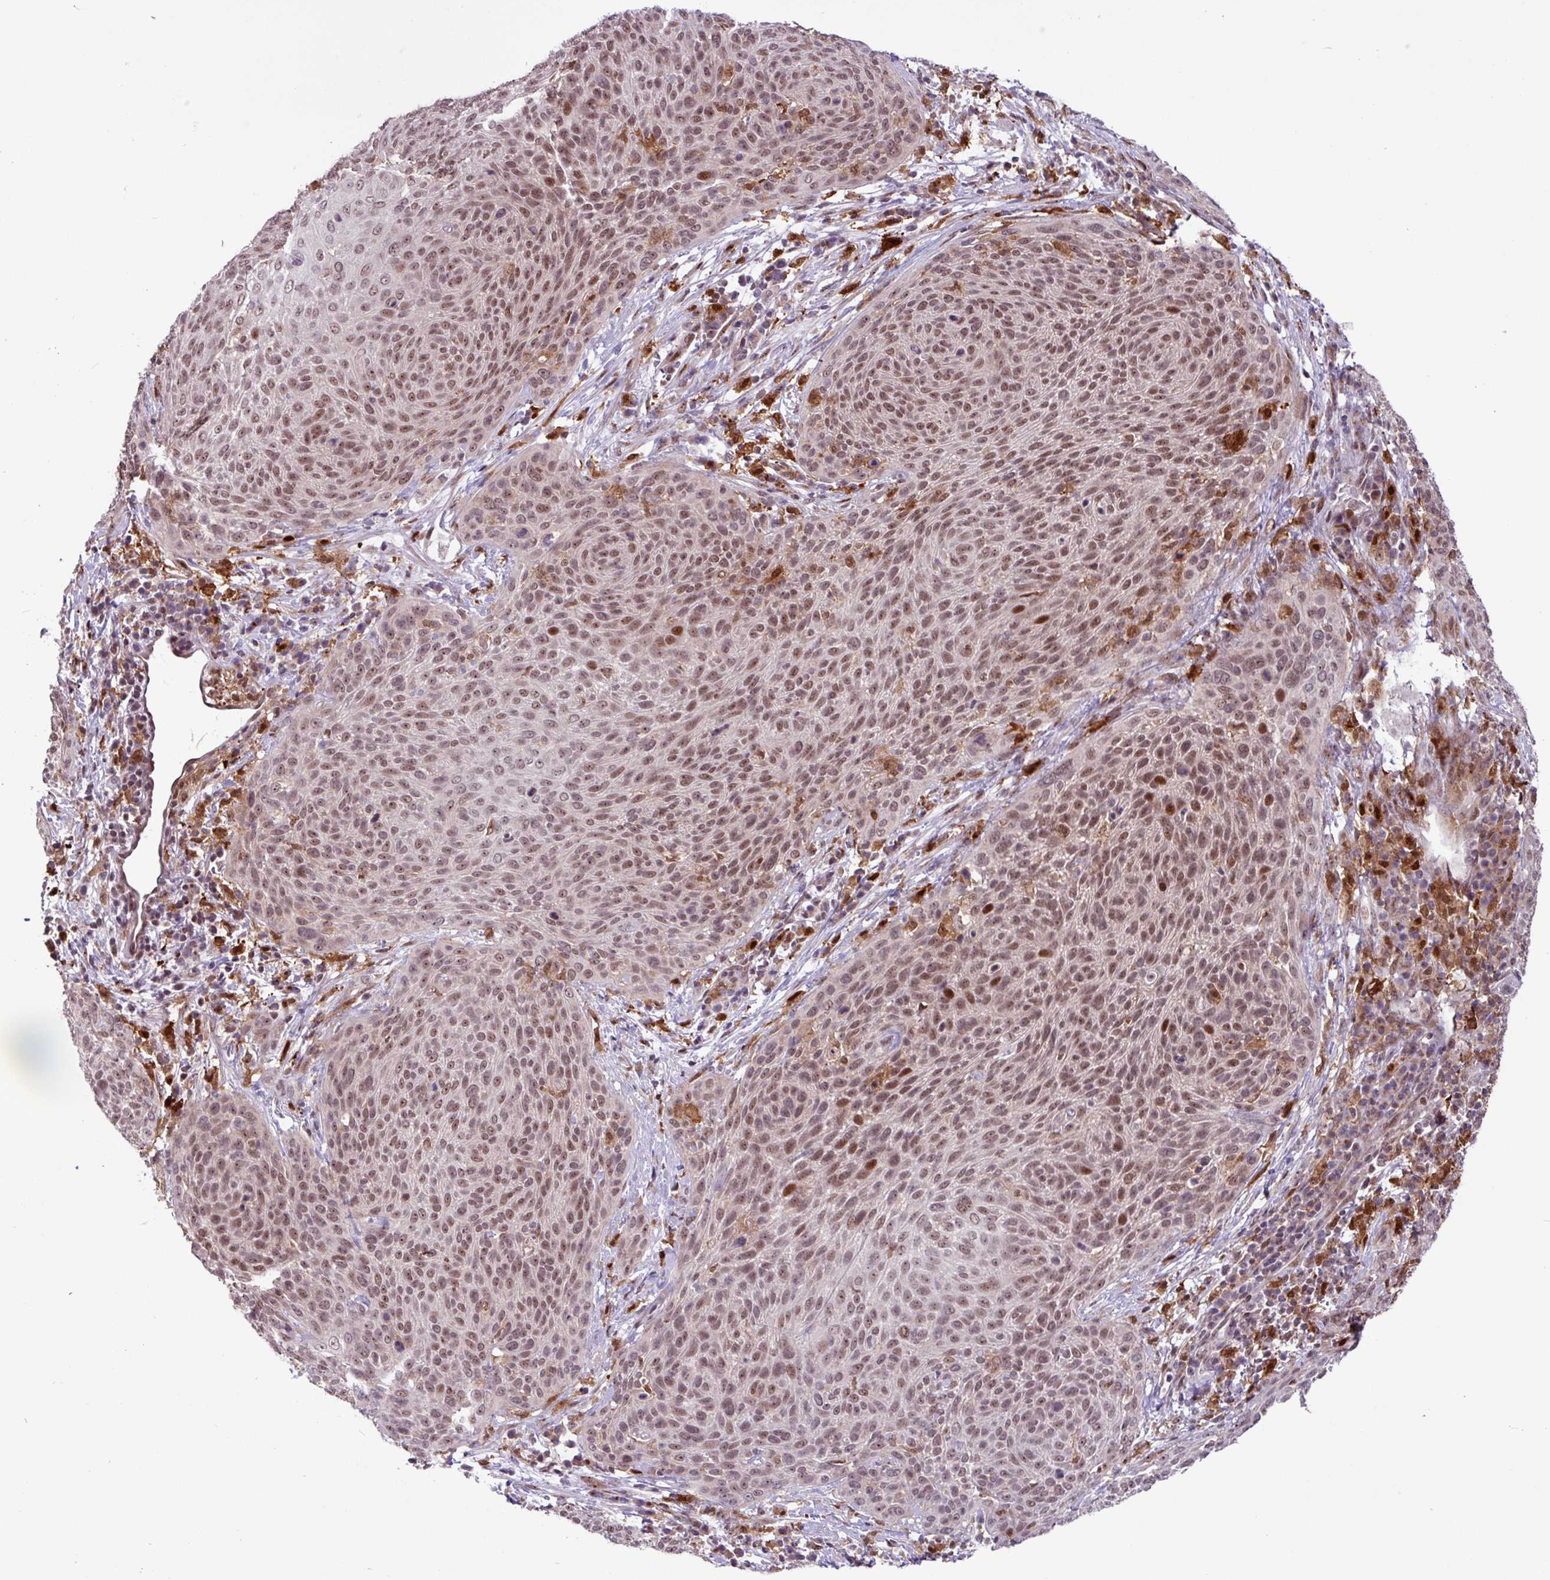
{"staining": {"intensity": "moderate", "quantity": ">75%", "location": "nuclear"}, "tissue": "cervical cancer", "cell_type": "Tumor cells", "image_type": "cancer", "snomed": [{"axis": "morphology", "description": "Squamous cell carcinoma, NOS"}, {"axis": "topography", "description": "Cervix"}], "caption": "Human cervical squamous cell carcinoma stained for a protein (brown) displays moderate nuclear positive positivity in approximately >75% of tumor cells.", "gene": "BRD3", "patient": {"sex": "female", "age": 31}}